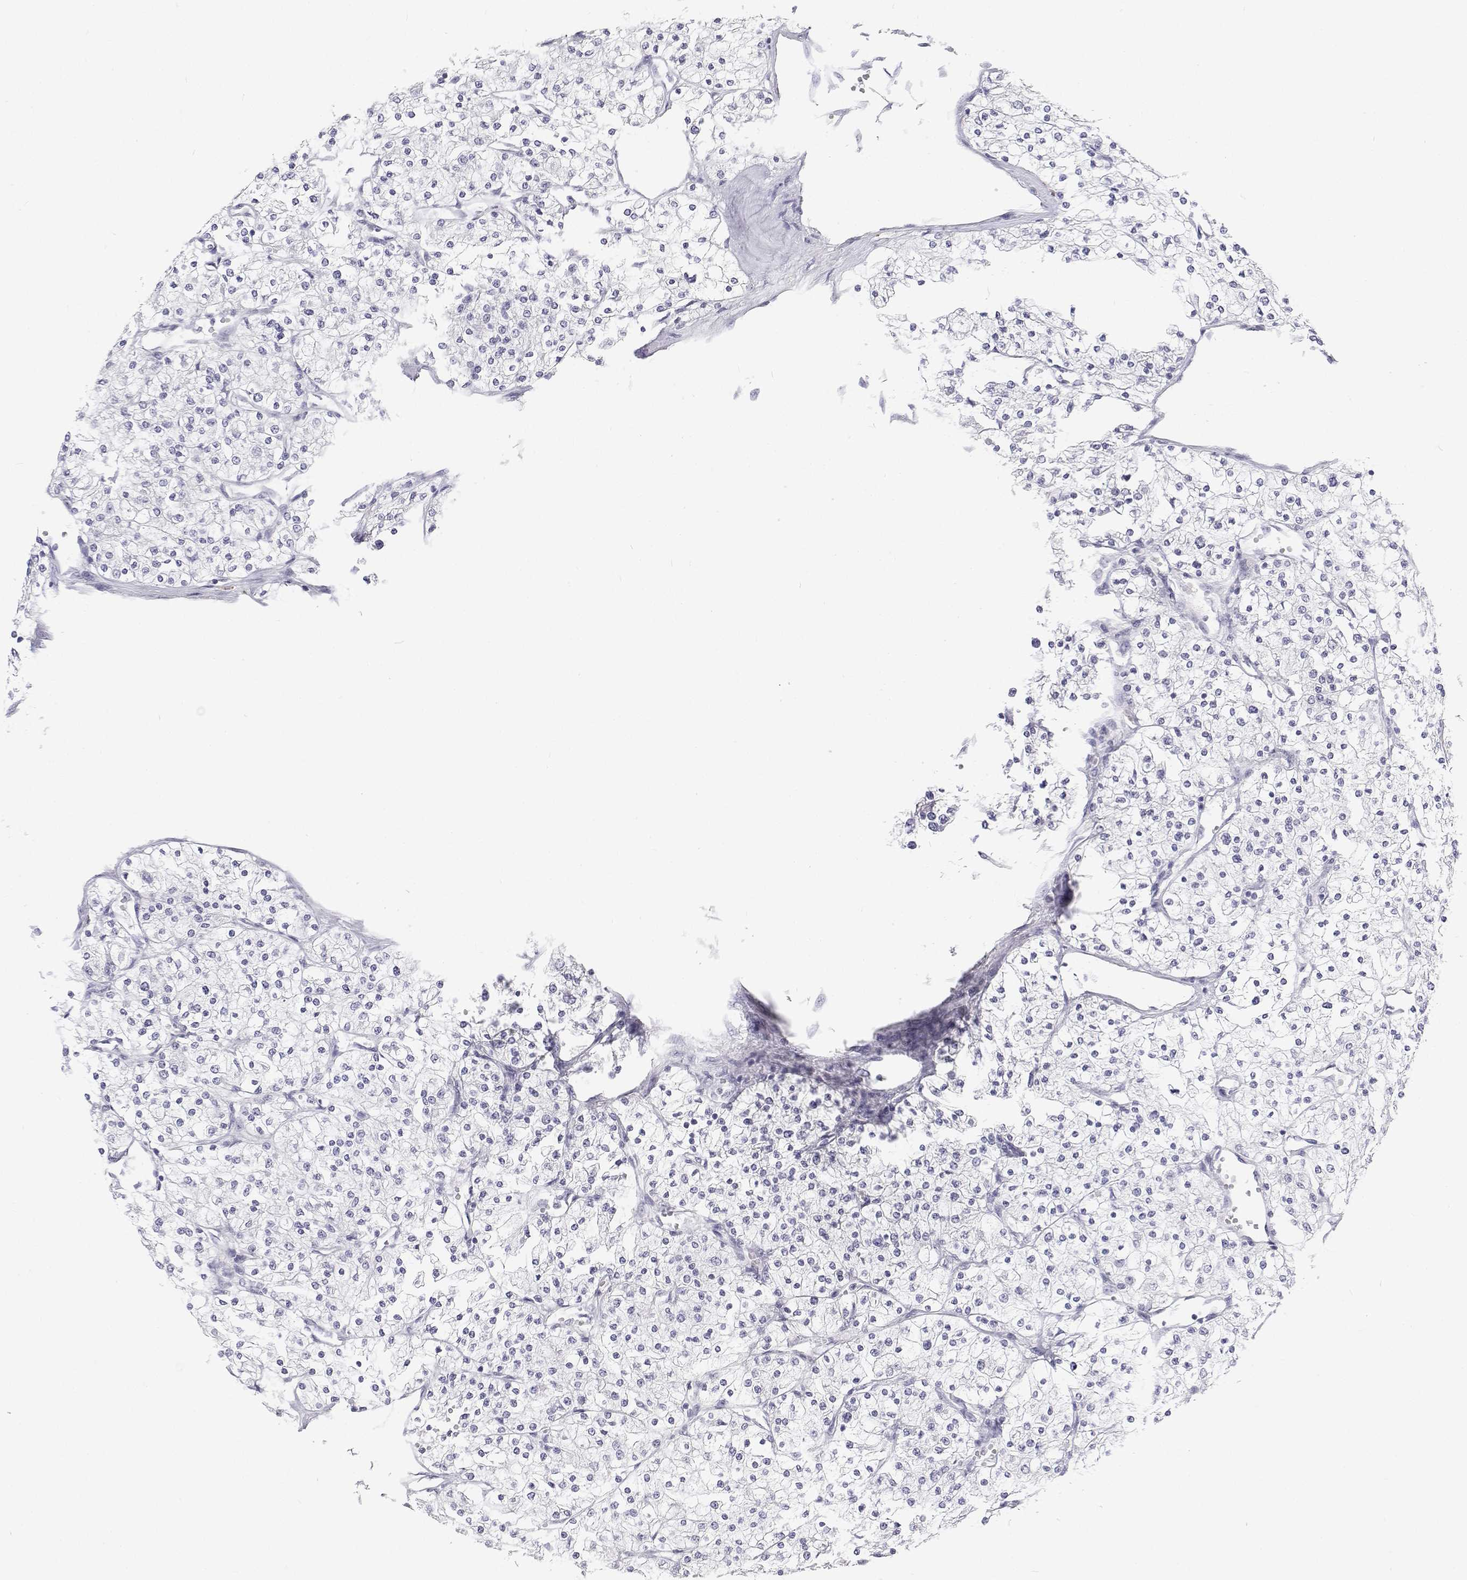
{"staining": {"intensity": "negative", "quantity": "none", "location": "none"}, "tissue": "renal cancer", "cell_type": "Tumor cells", "image_type": "cancer", "snomed": [{"axis": "morphology", "description": "Adenocarcinoma, NOS"}, {"axis": "topography", "description": "Kidney"}], "caption": "Immunohistochemistry (IHC) micrograph of neoplastic tissue: renal adenocarcinoma stained with DAB (3,3'-diaminobenzidine) demonstrates no significant protein staining in tumor cells.", "gene": "TTN", "patient": {"sex": "male", "age": 80}}